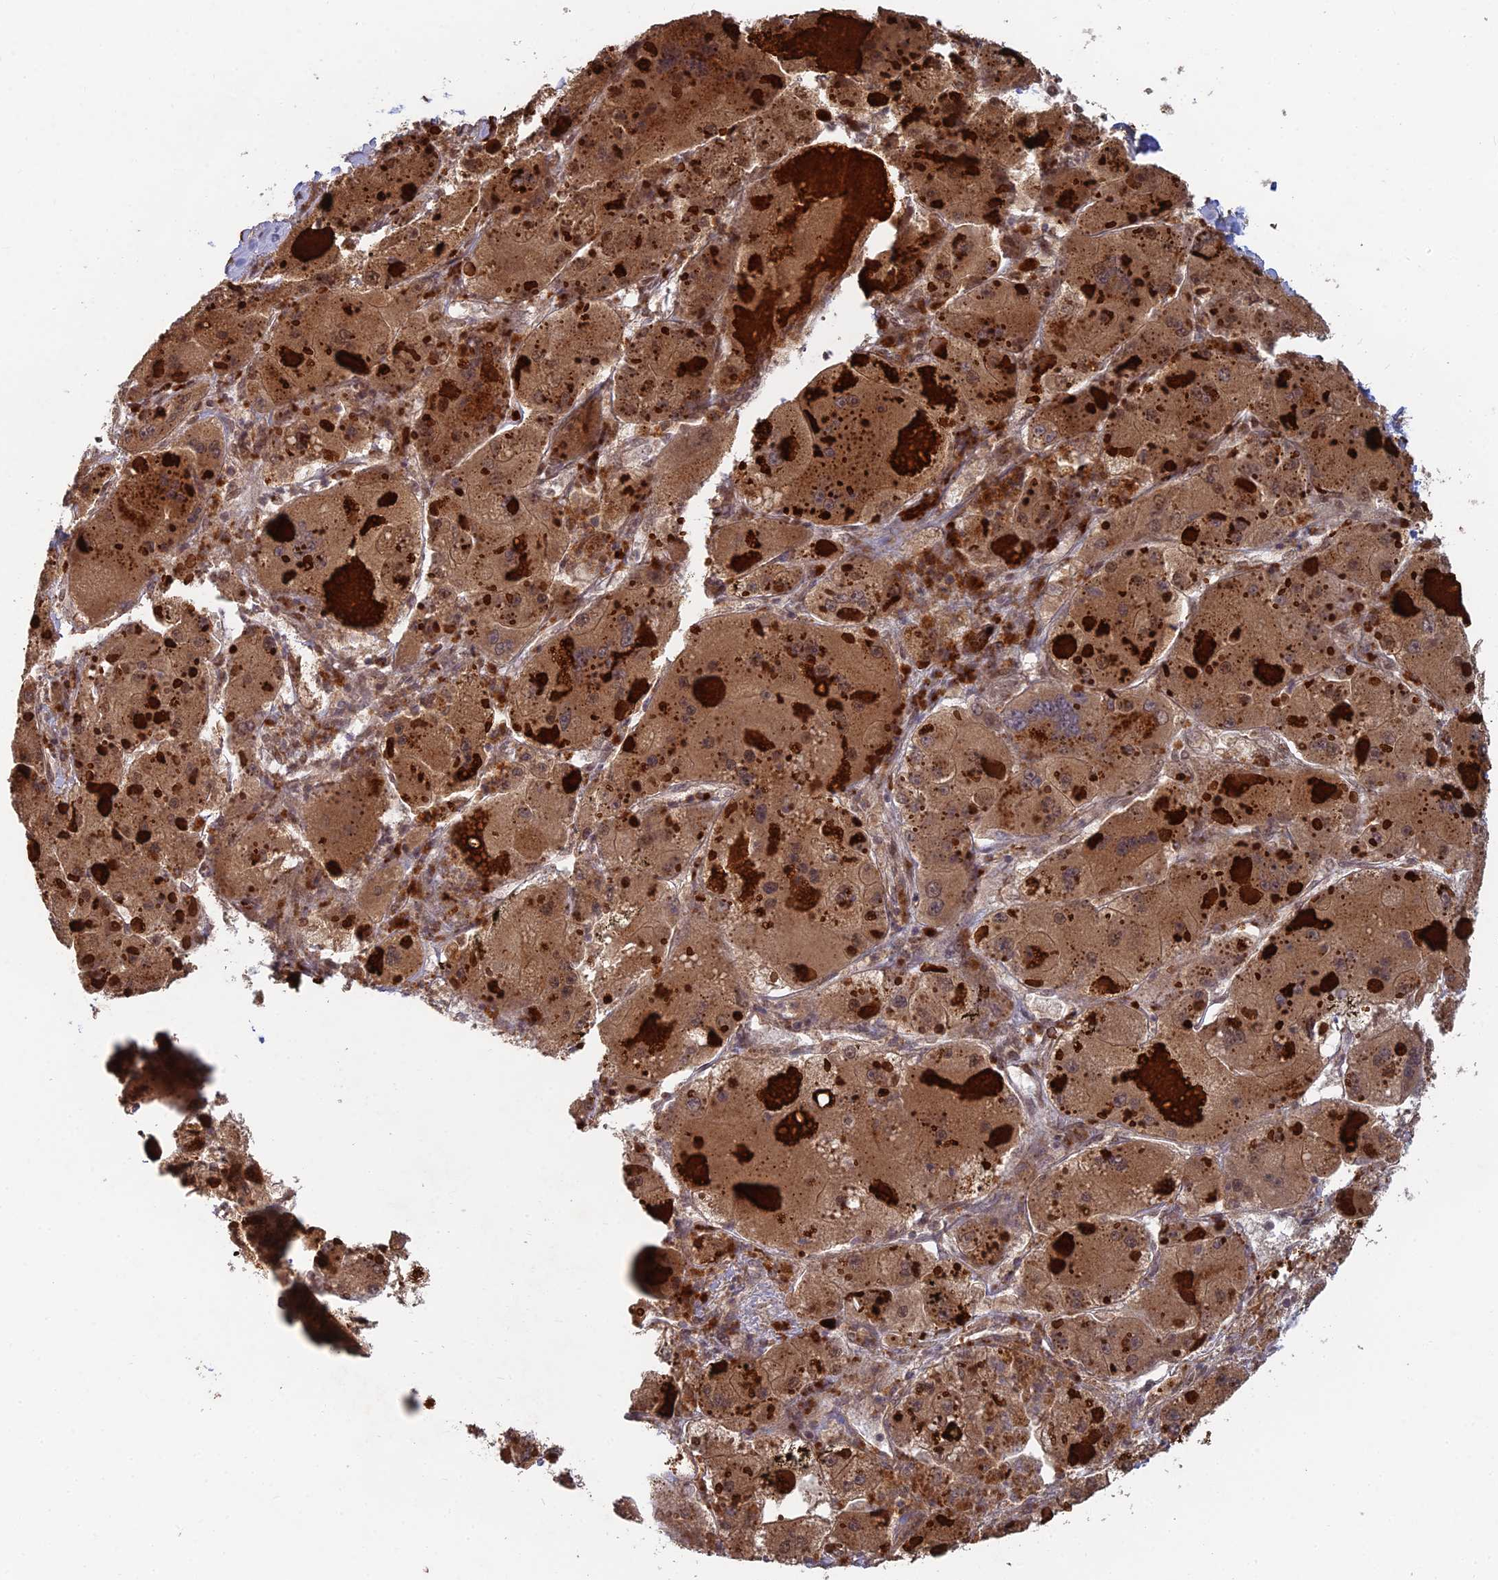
{"staining": {"intensity": "moderate", "quantity": ">75%", "location": "cytoplasmic/membranous"}, "tissue": "liver cancer", "cell_type": "Tumor cells", "image_type": "cancer", "snomed": [{"axis": "morphology", "description": "Carcinoma, Hepatocellular, NOS"}, {"axis": "topography", "description": "Liver"}], "caption": "There is medium levels of moderate cytoplasmic/membranous staining in tumor cells of hepatocellular carcinoma (liver), as demonstrated by immunohistochemical staining (brown color).", "gene": "RANBP3", "patient": {"sex": "female", "age": 73}}